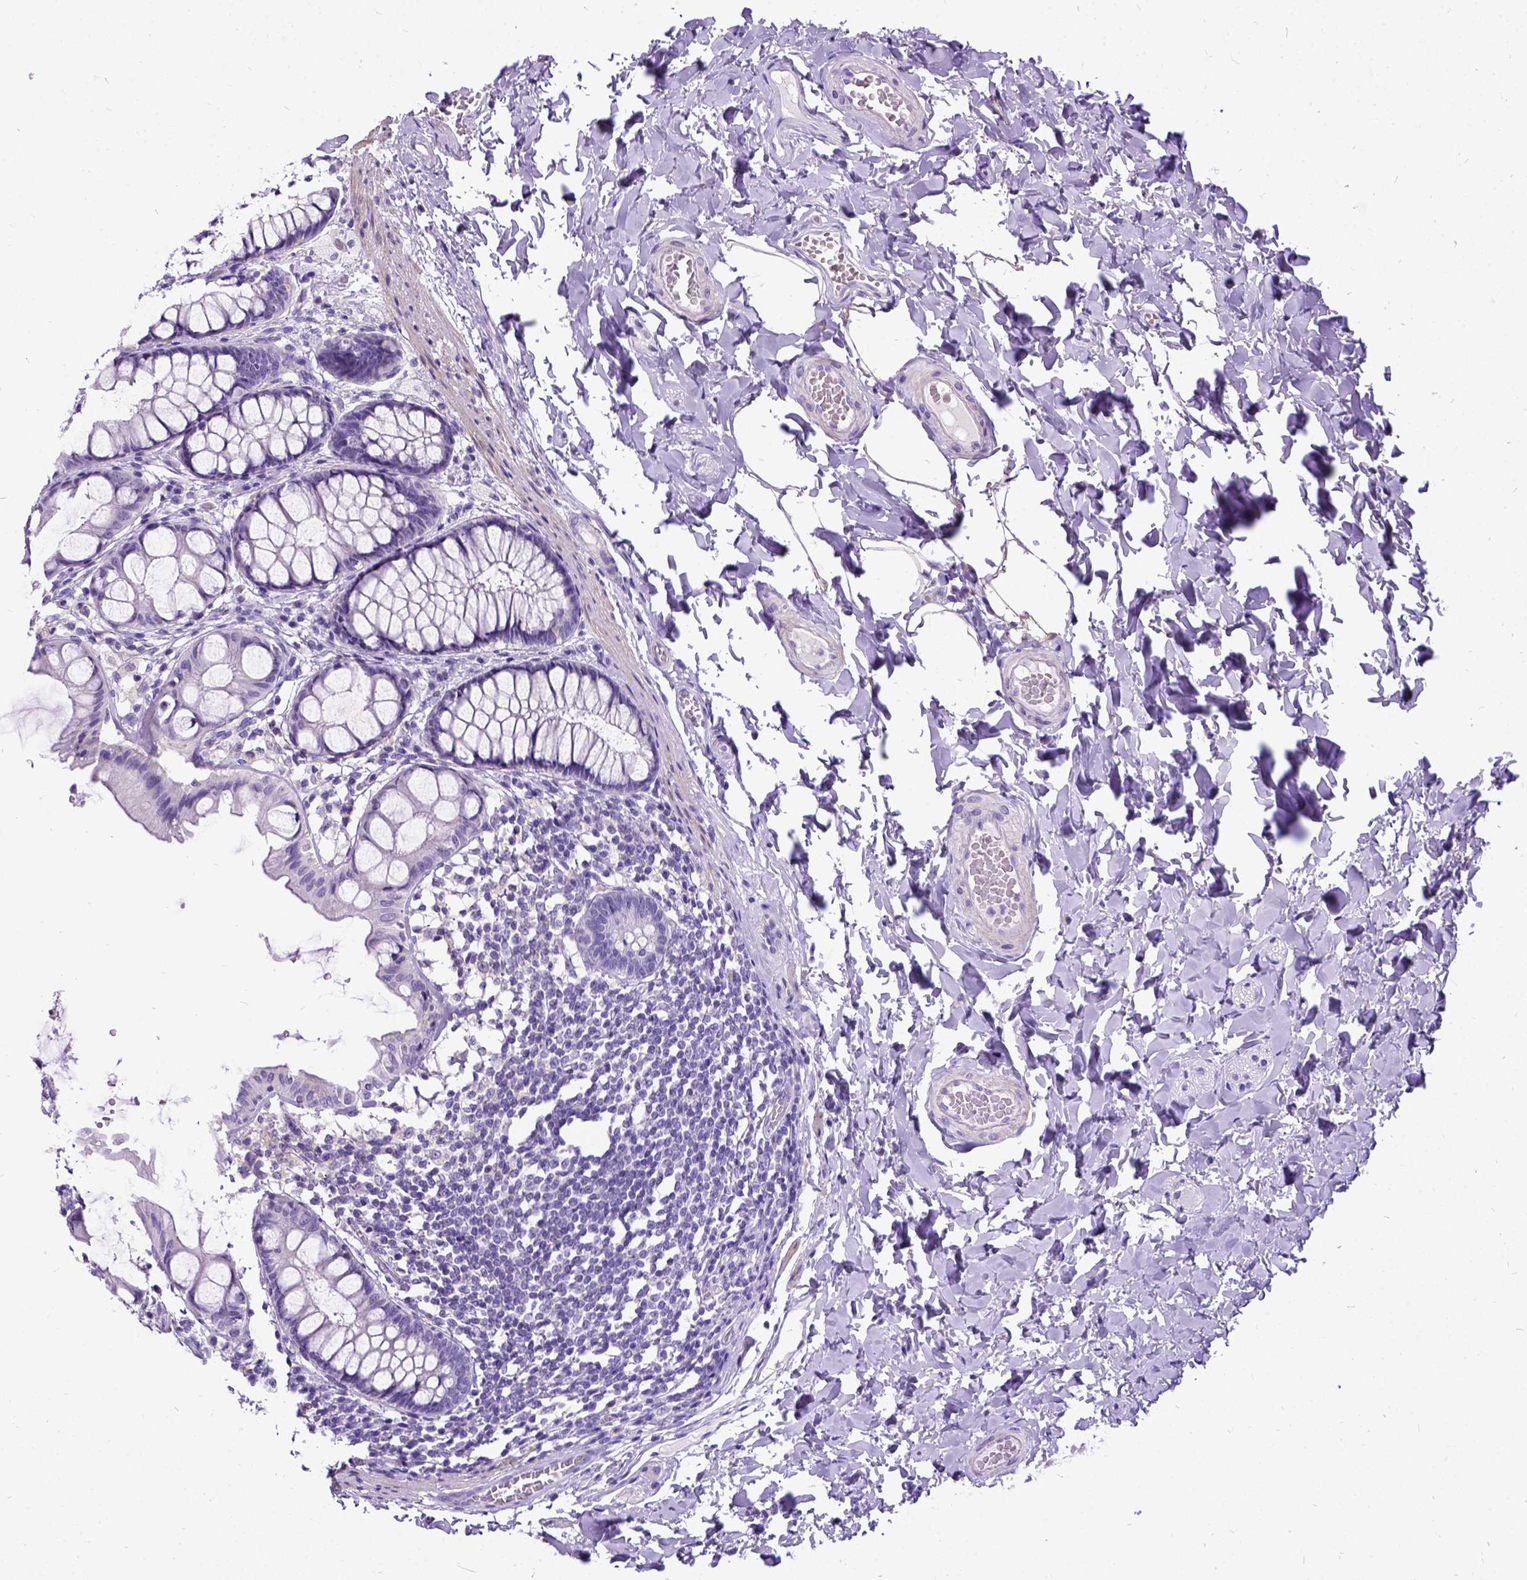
{"staining": {"intensity": "negative", "quantity": "none", "location": "none"}, "tissue": "colon", "cell_type": "Endothelial cells", "image_type": "normal", "snomed": [{"axis": "morphology", "description": "Normal tissue, NOS"}, {"axis": "topography", "description": "Colon"}], "caption": "Normal colon was stained to show a protein in brown. There is no significant expression in endothelial cells.", "gene": "ENSG00000254979", "patient": {"sex": "male", "age": 47}}